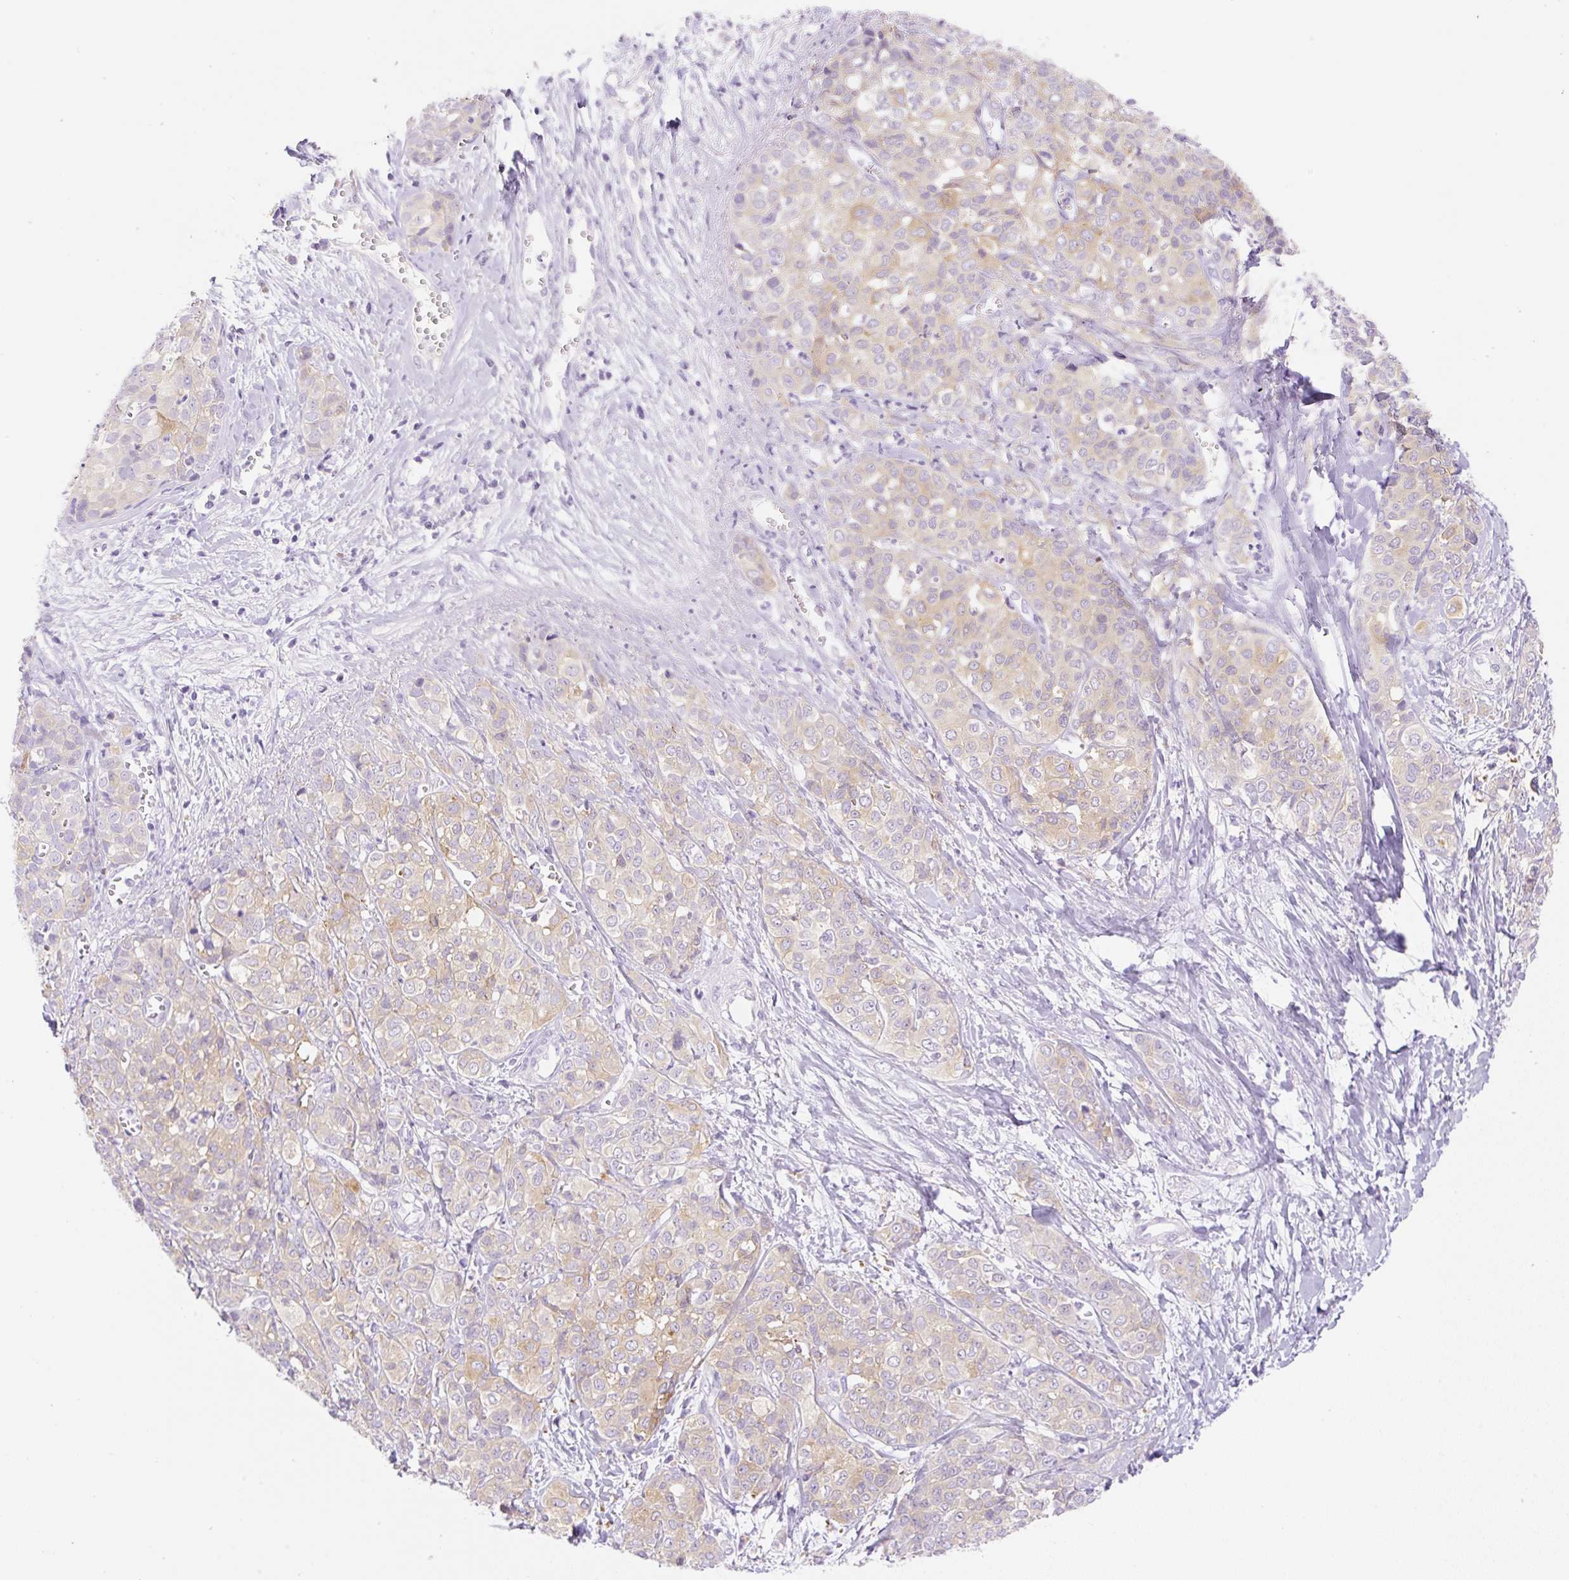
{"staining": {"intensity": "weak", "quantity": "<25%", "location": "cytoplasmic/membranous"}, "tissue": "liver cancer", "cell_type": "Tumor cells", "image_type": "cancer", "snomed": [{"axis": "morphology", "description": "Cholangiocarcinoma"}, {"axis": "topography", "description": "Liver"}], "caption": "A photomicrograph of human liver cancer is negative for staining in tumor cells.", "gene": "DENND5A", "patient": {"sex": "female", "age": 77}}